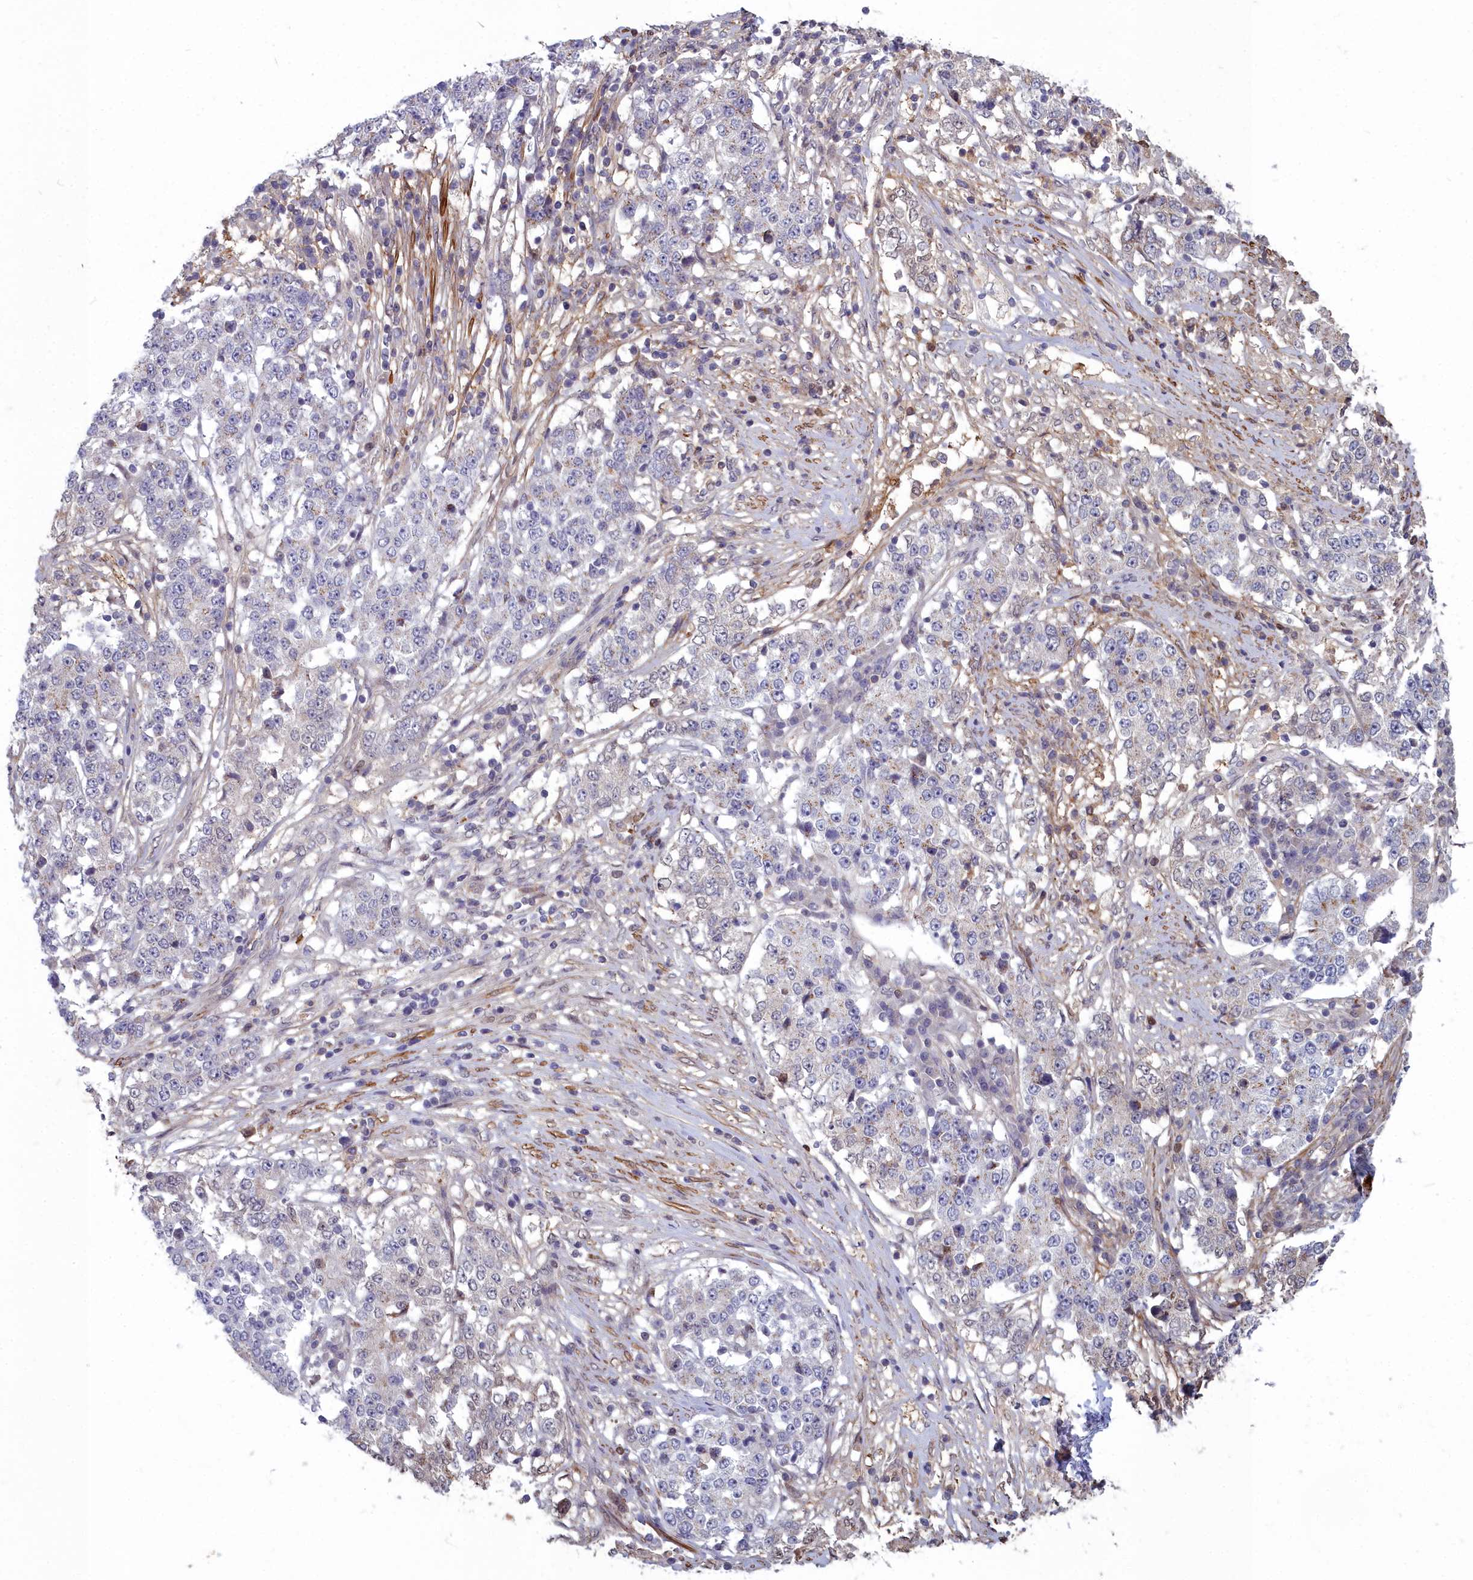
{"staining": {"intensity": "weak", "quantity": "<25%", "location": "cytoplasmic/membranous"}, "tissue": "stomach cancer", "cell_type": "Tumor cells", "image_type": "cancer", "snomed": [{"axis": "morphology", "description": "Adenocarcinoma, NOS"}, {"axis": "topography", "description": "Stomach"}], "caption": "Human stomach cancer stained for a protein using IHC shows no staining in tumor cells.", "gene": "ZNF626", "patient": {"sex": "male", "age": 59}}